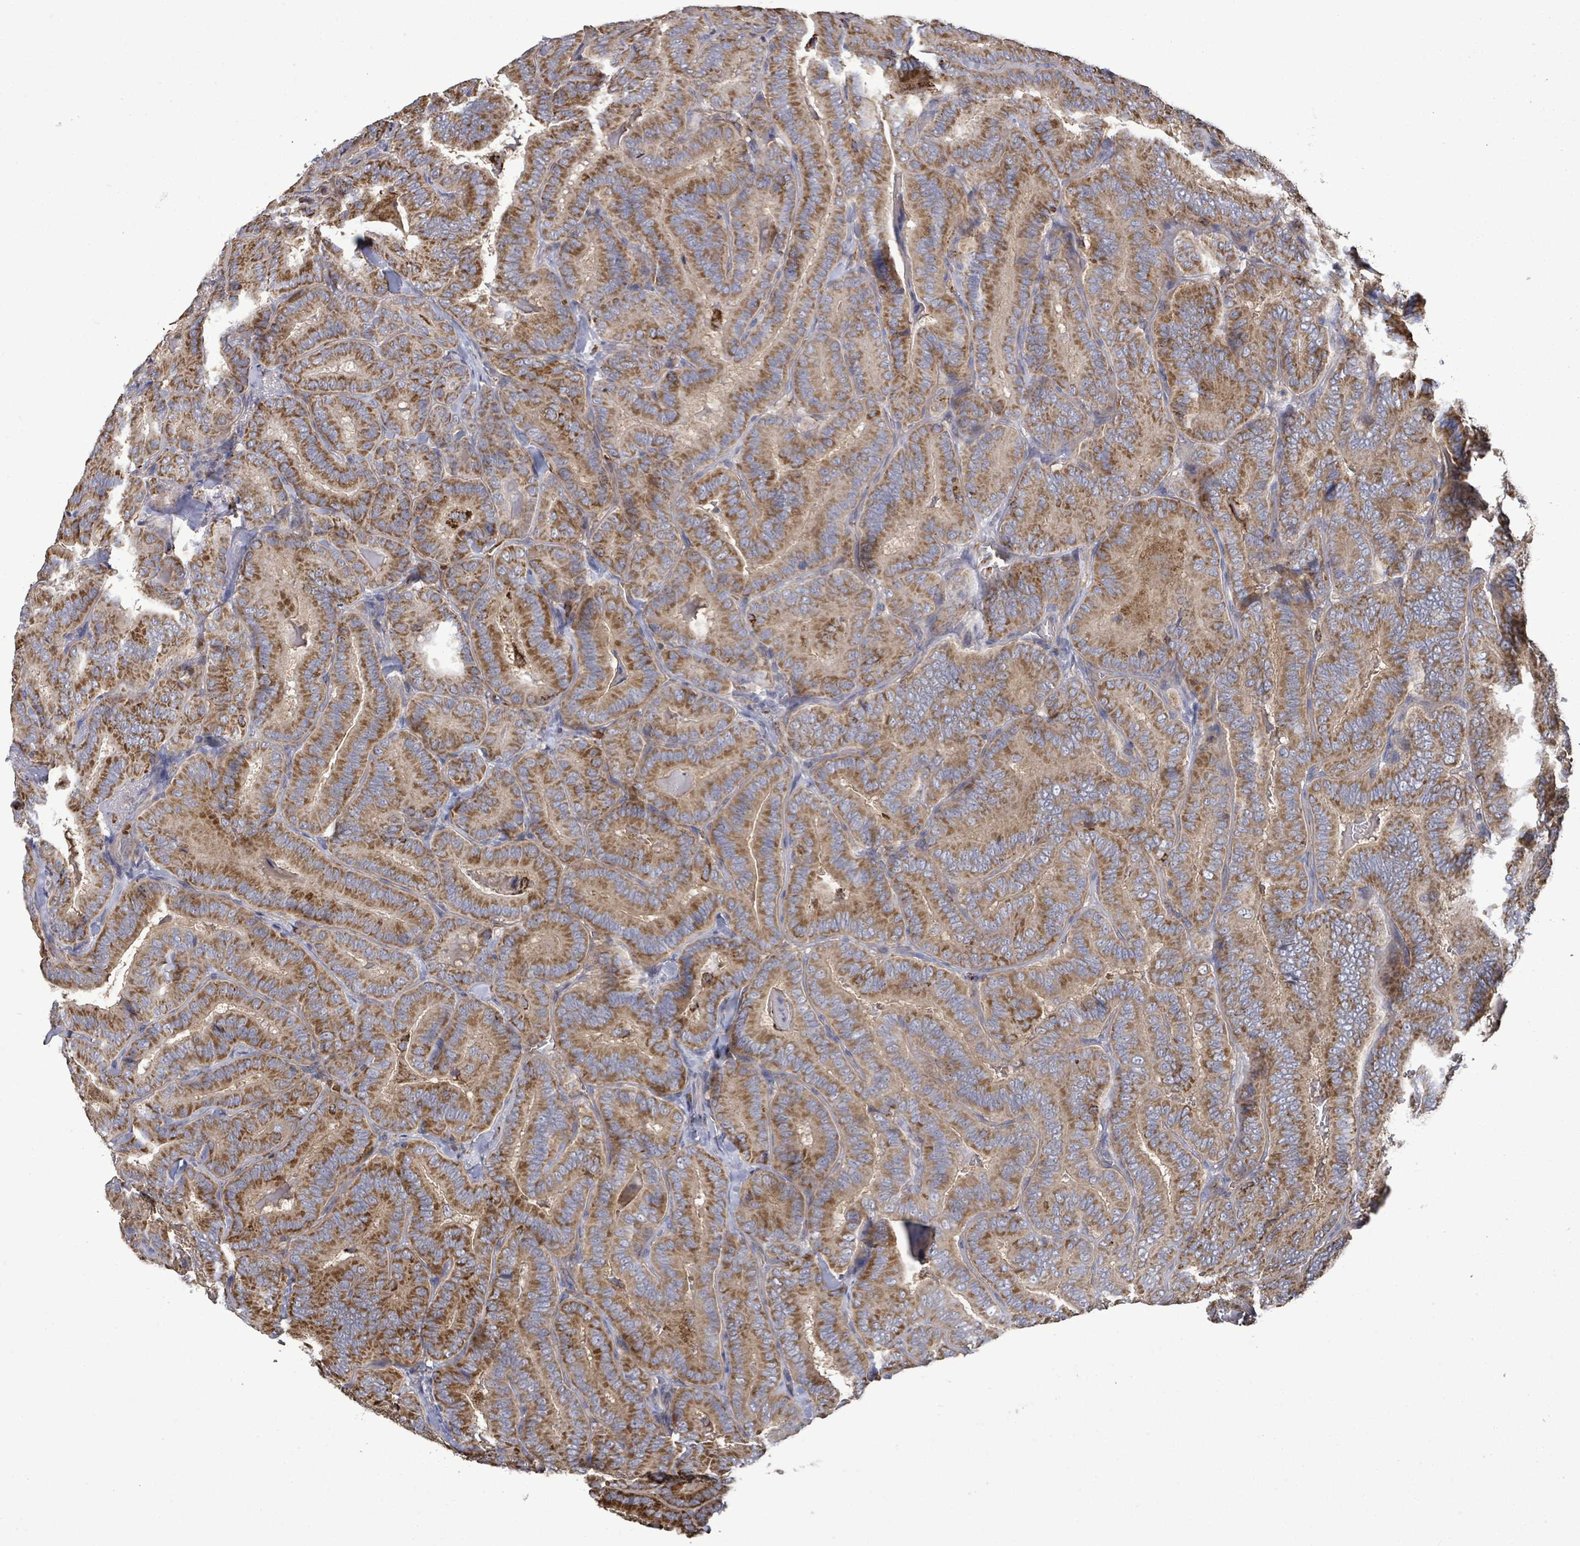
{"staining": {"intensity": "strong", "quantity": ">75%", "location": "cytoplasmic/membranous"}, "tissue": "thyroid cancer", "cell_type": "Tumor cells", "image_type": "cancer", "snomed": [{"axis": "morphology", "description": "Papillary adenocarcinoma, NOS"}, {"axis": "topography", "description": "Thyroid gland"}], "caption": "Approximately >75% of tumor cells in human thyroid cancer (papillary adenocarcinoma) show strong cytoplasmic/membranous protein staining as visualized by brown immunohistochemical staining.", "gene": "MTMR12", "patient": {"sex": "male", "age": 61}}